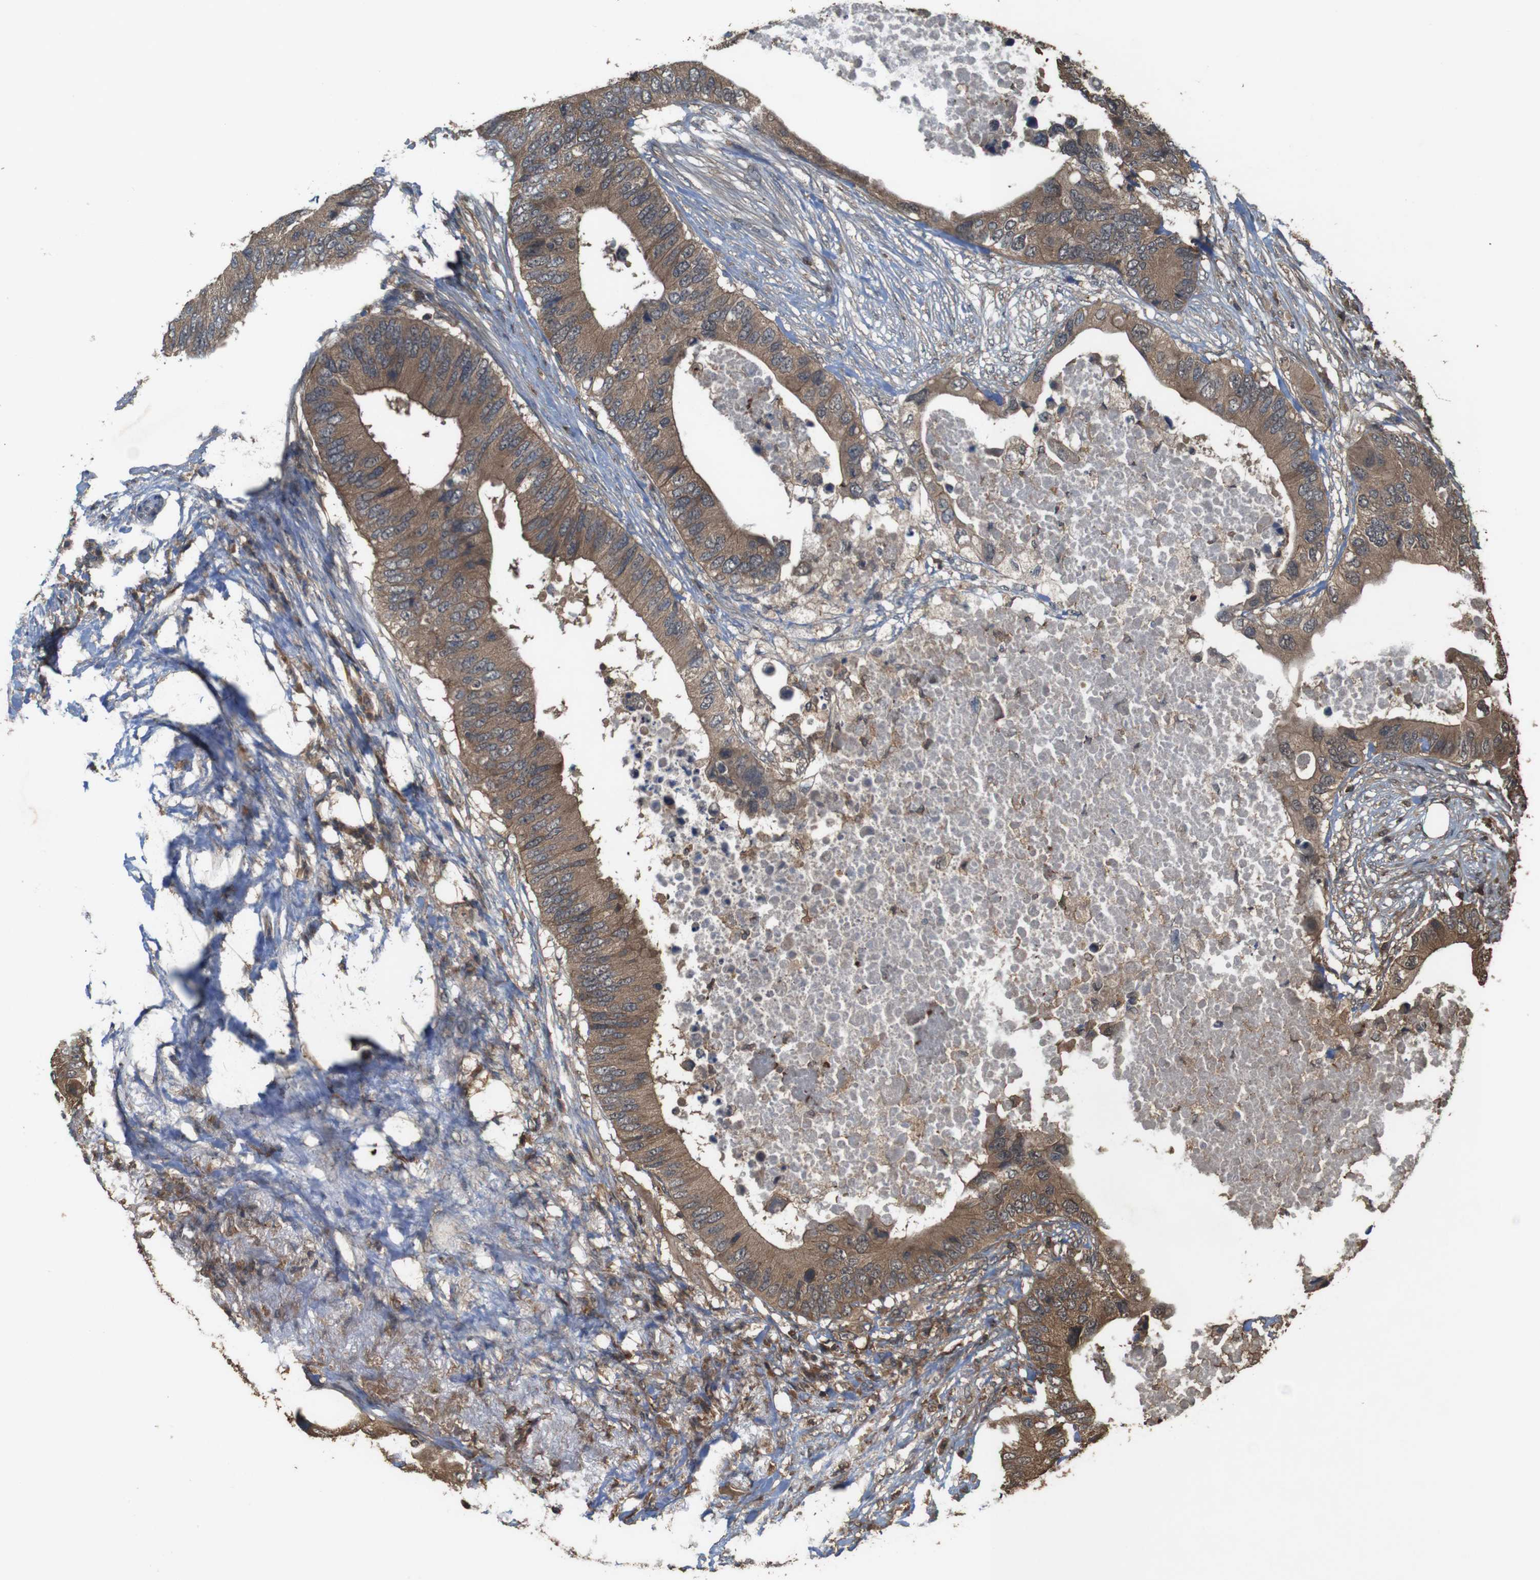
{"staining": {"intensity": "moderate", "quantity": ">75%", "location": "cytoplasmic/membranous"}, "tissue": "colorectal cancer", "cell_type": "Tumor cells", "image_type": "cancer", "snomed": [{"axis": "morphology", "description": "Adenocarcinoma, NOS"}, {"axis": "topography", "description": "Colon"}], "caption": "Immunohistochemistry of colorectal cancer exhibits medium levels of moderate cytoplasmic/membranous positivity in approximately >75% of tumor cells.", "gene": "BAG4", "patient": {"sex": "male", "age": 71}}